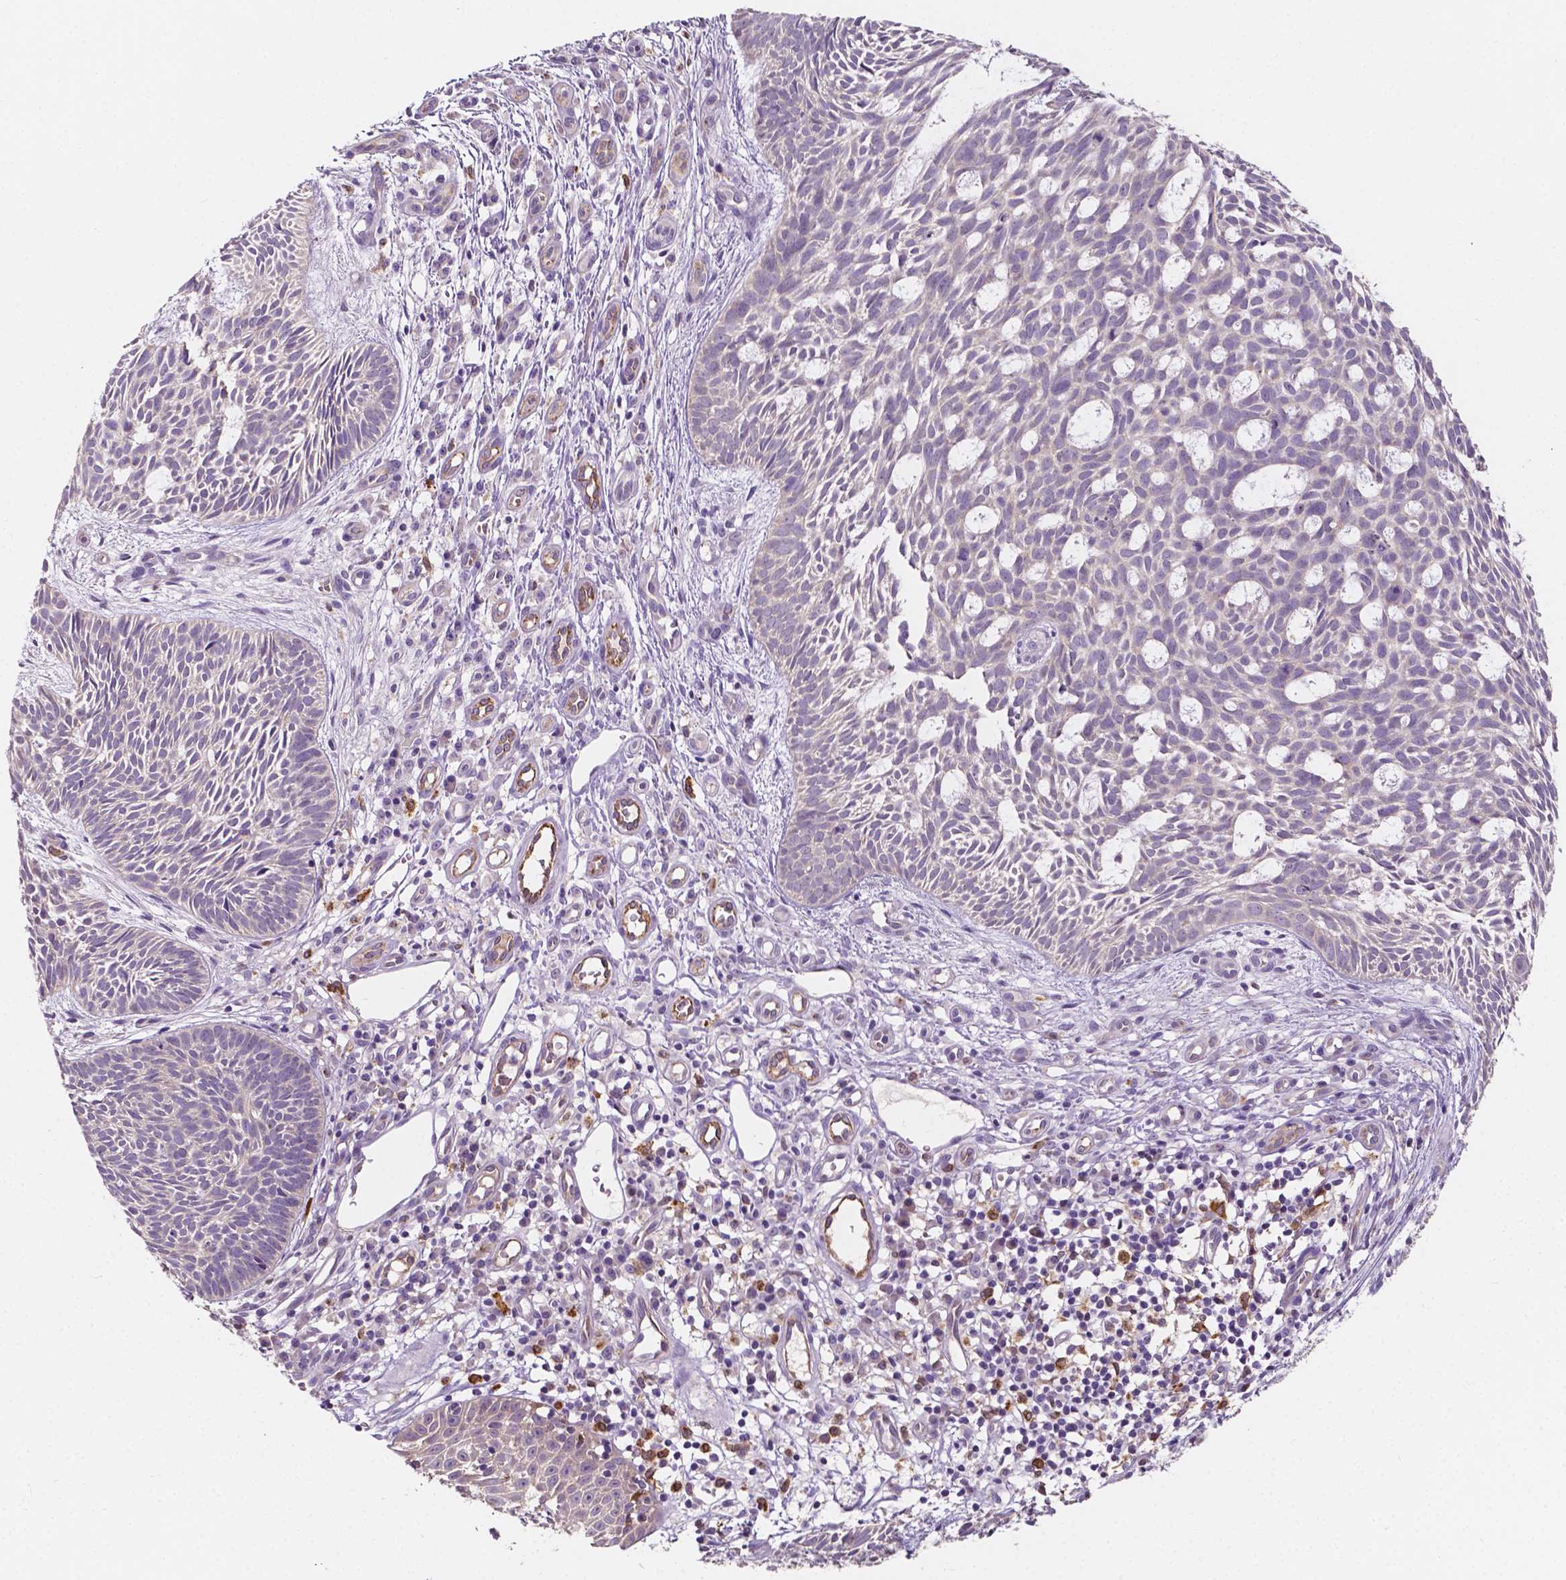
{"staining": {"intensity": "negative", "quantity": "none", "location": "none"}, "tissue": "skin cancer", "cell_type": "Tumor cells", "image_type": "cancer", "snomed": [{"axis": "morphology", "description": "Basal cell carcinoma"}, {"axis": "topography", "description": "Skin"}], "caption": "The histopathology image reveals no staining of tumor cells in basal cell carcinoma (skin). (Stains: DAB immunohistochemistry with hematoxylin counter stain, Microscopy: brightfield microscopy at high magnification).", "gene": "SLC22A4", "patient": {"sex": "male", "age": 59}}